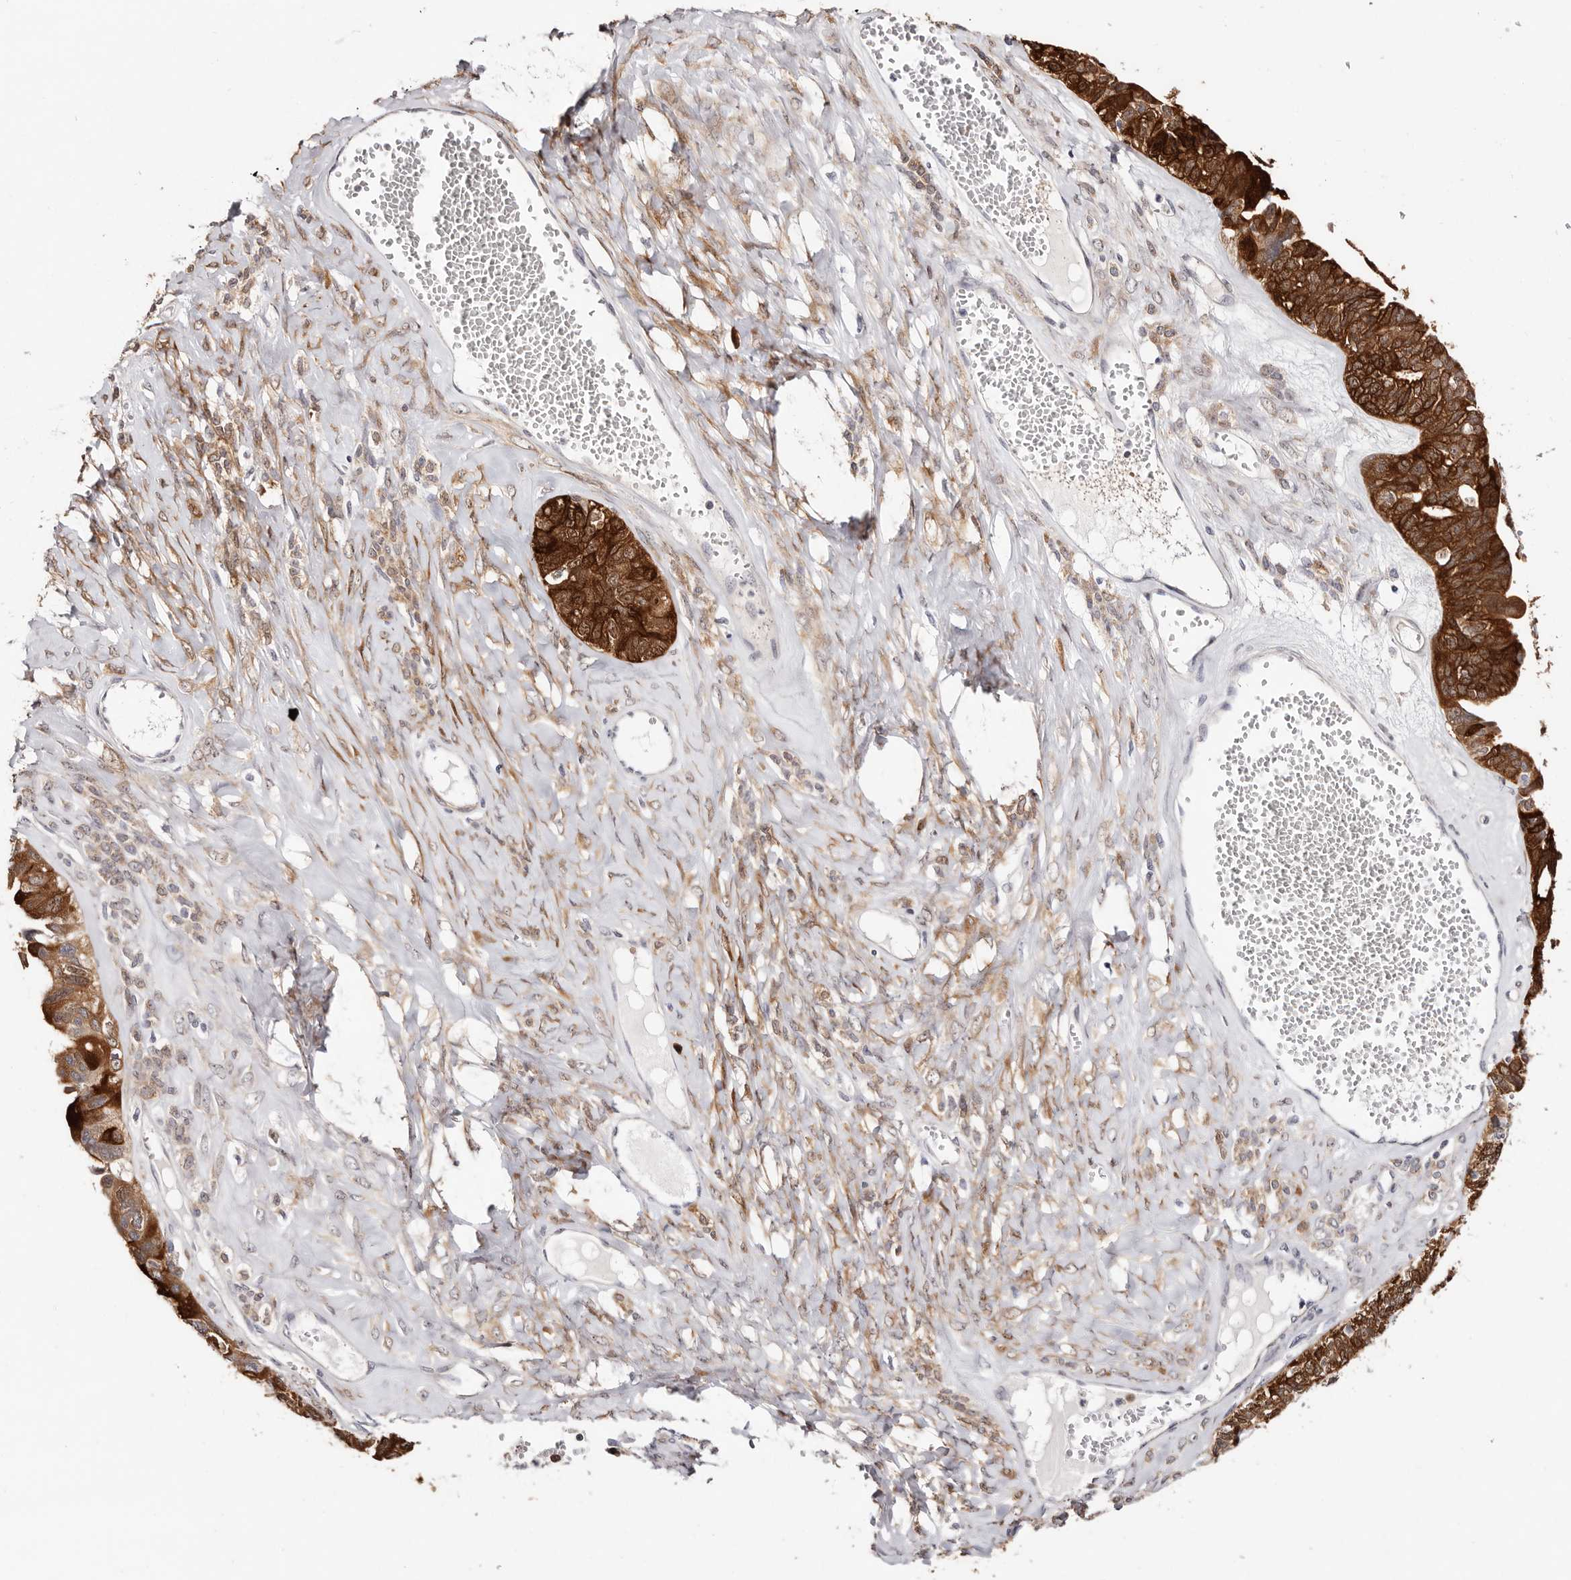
{"staining": {"intensity": "strong", "quantity": ">75%", "location": "cytoplasmic/membranous"}, "tissue": "ovarian cancer", "cell_type": "Tumor cells", "image_type": "cancer", "snomed": [{"axis": "morphology", "description": "Cystadenocarcinoma, serous, NOS"}, {"axis": "topography", "description": "Ovary"}], "caption": "Immunohistochemistry micrograph of human ovarian cancer stained for a protein (brown), which displays high levels of strong cytoplasmic/membranous staining in approximately >75% of tumor cells.", "gene": "GFOD1", "patient": {"sex": "female", "age": 79}}